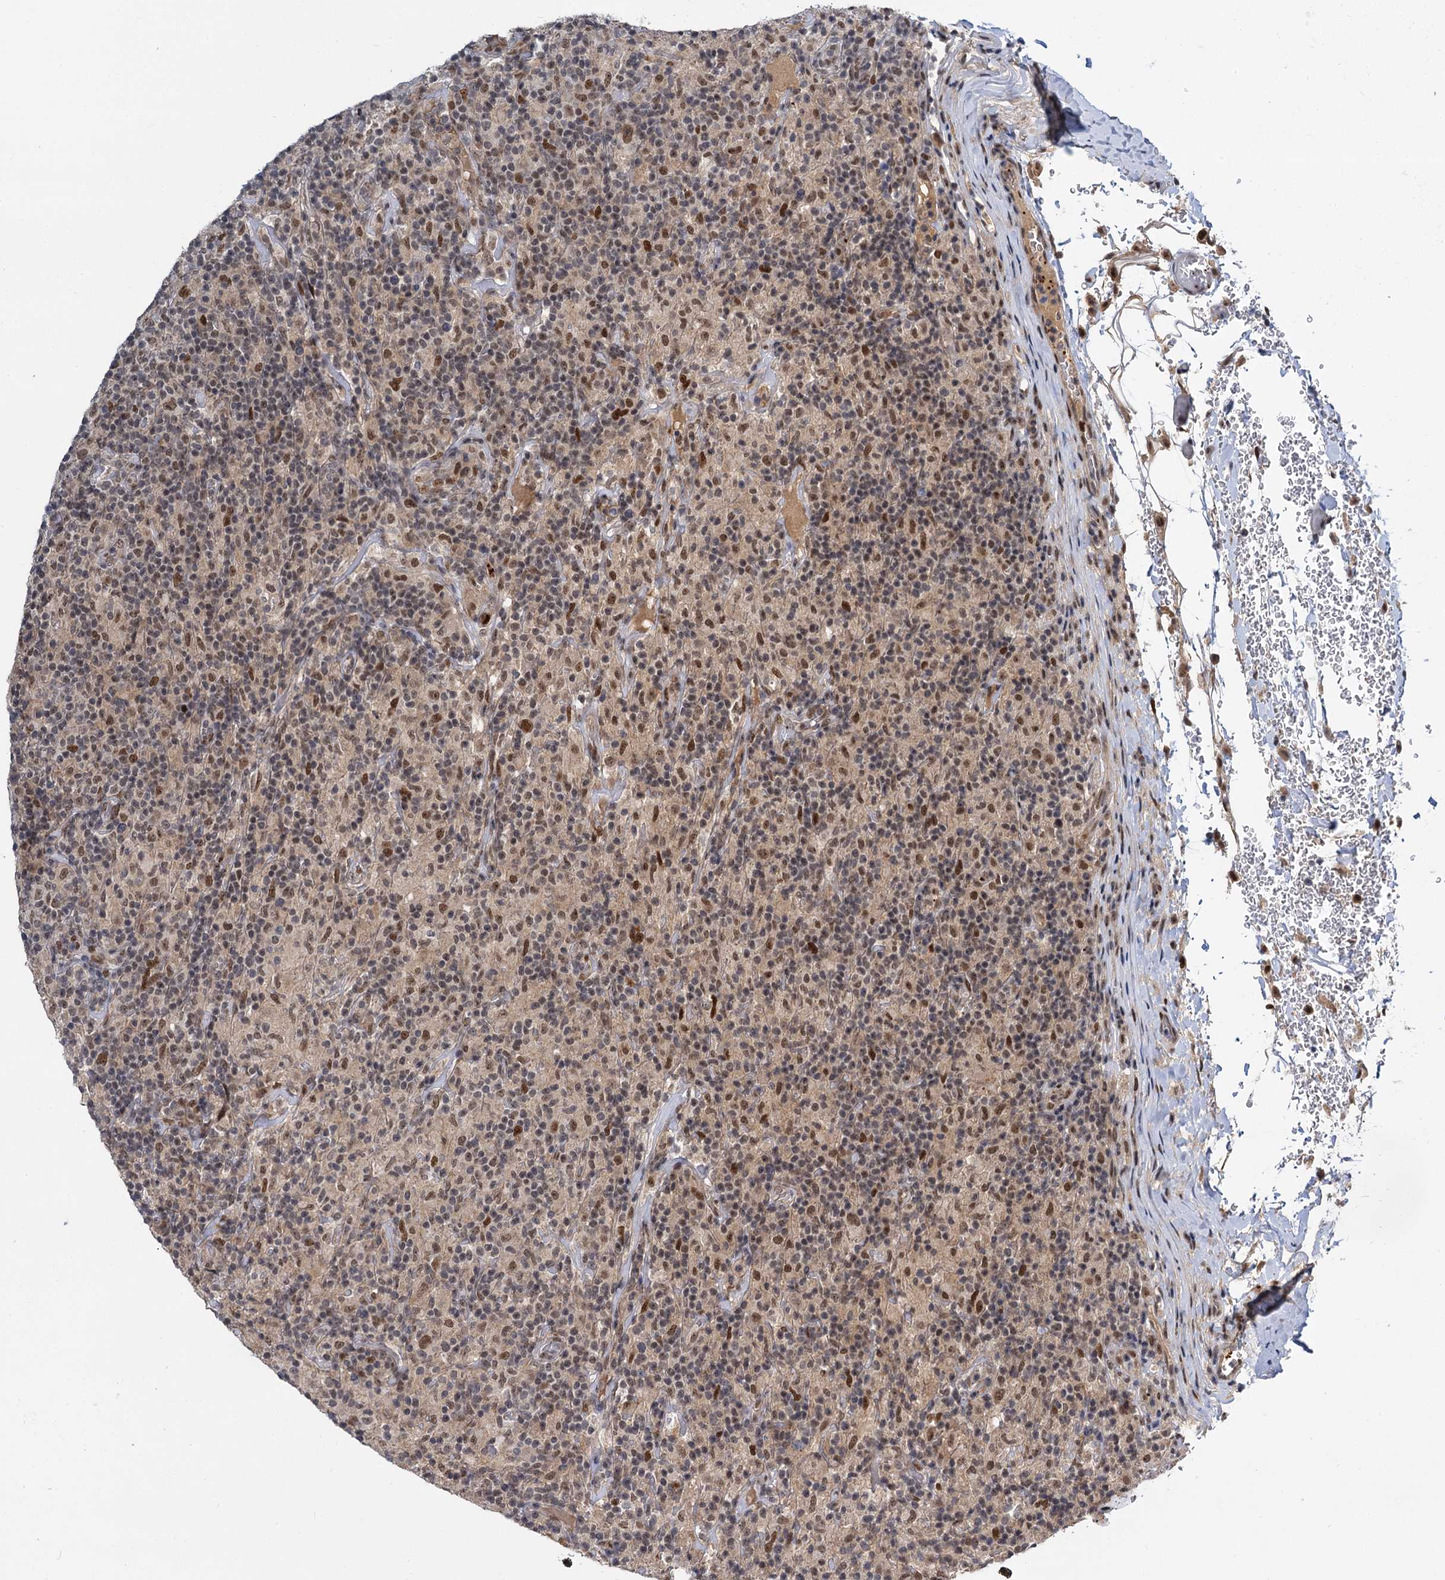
{"staining": {"intensity": "moderate", "quantity": ">75%", "location": "nuclear"}, "tissue": "lymphoma", "cell_type": "Tumor cells", "image_type": "cancer", "snomed": [{"axis": "morphology", "description": "Hodgkin's disease, NOS"}, {"axis": "topography", "description": "Lymph node"}], "caption": "DAB immunohistochemical staining of lymphoma displays moderate nuclear protein positivity in about >75% of tumor cells.", "gene": "MBD6", "patient": {"sex": "male", "age": 70}}